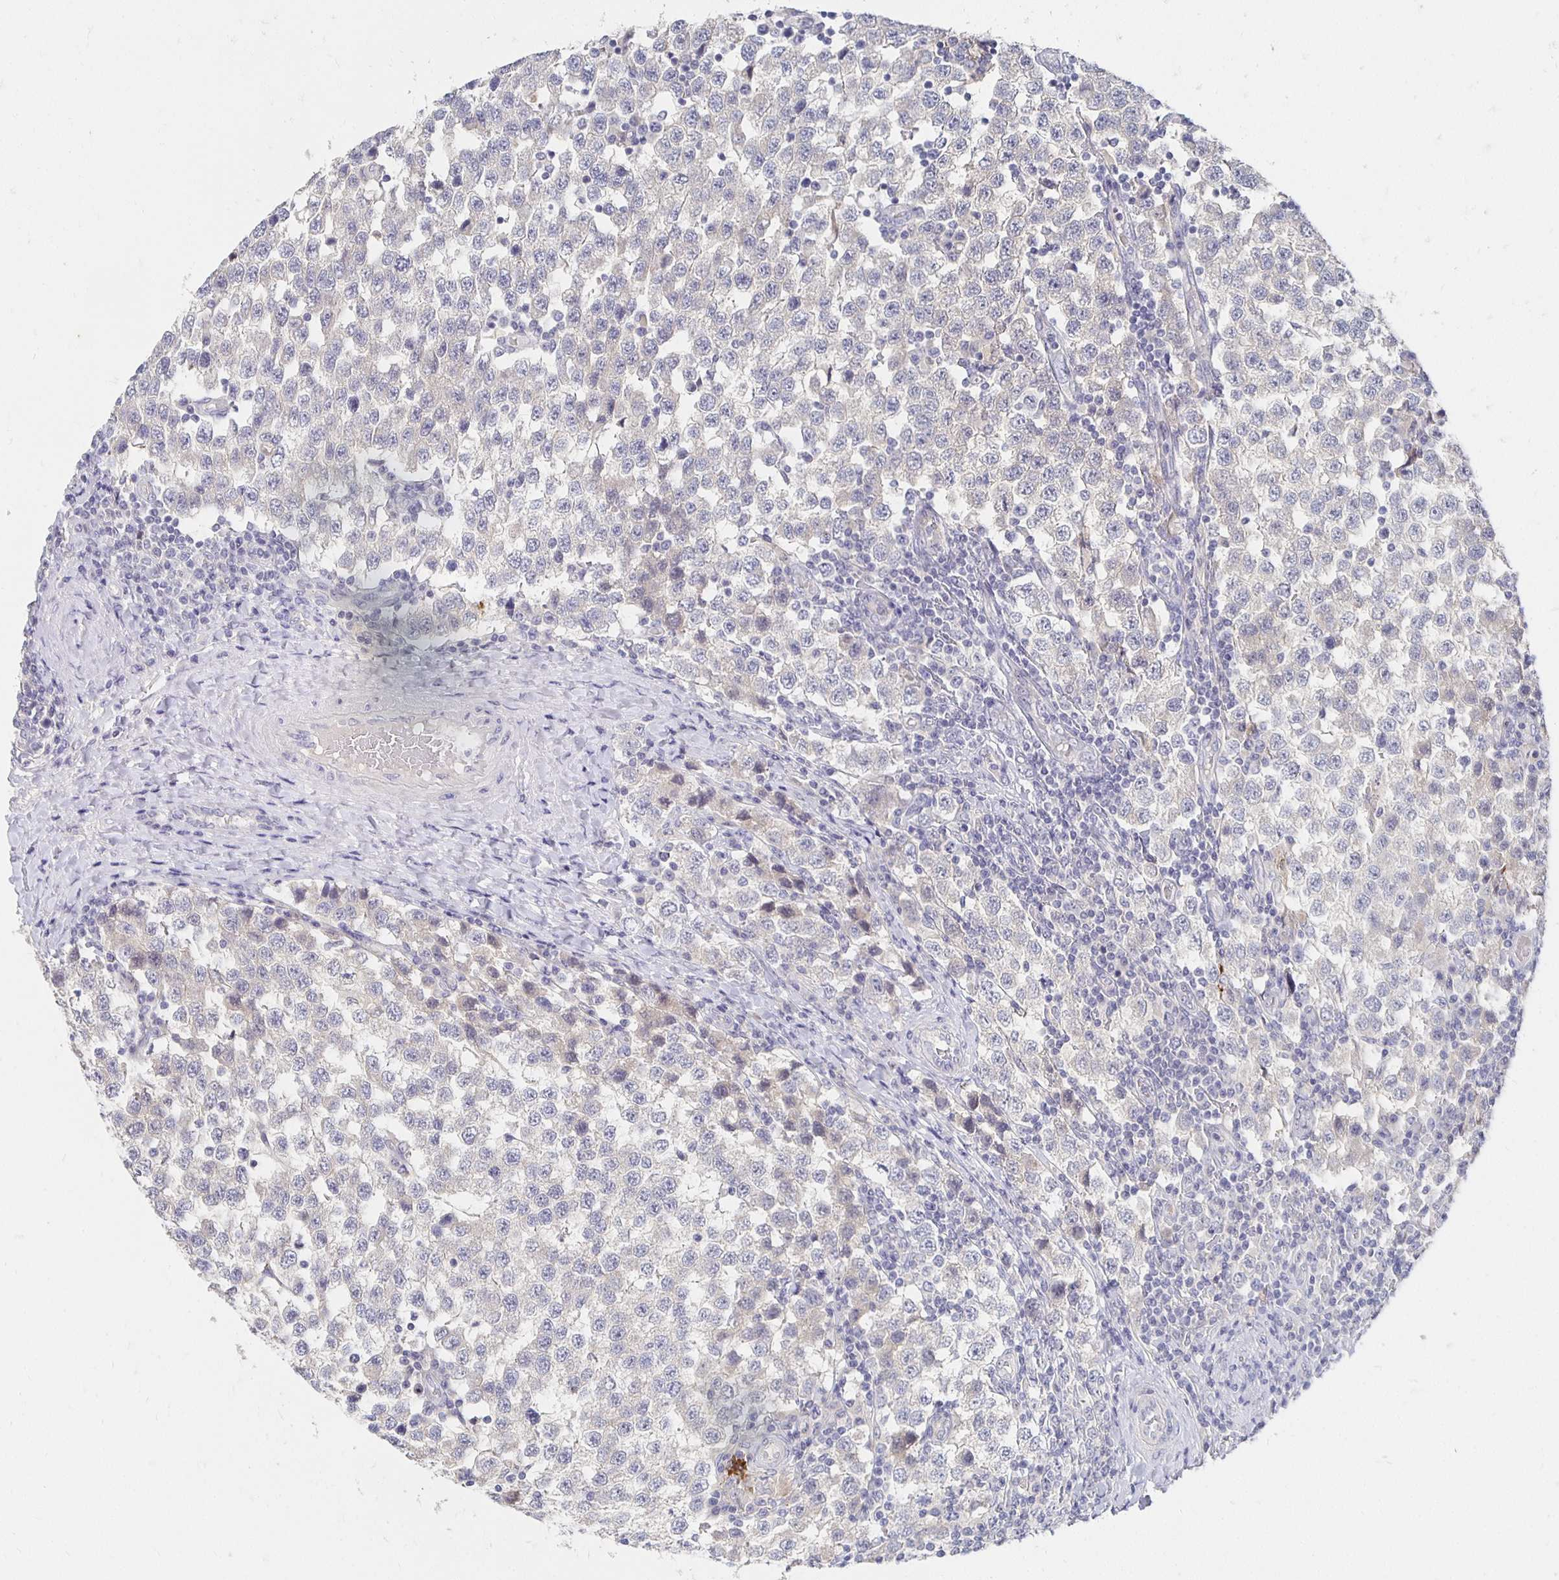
{"staining": {"intensity": "negative", "quantity": "none", "location": "none"}, "tissue": "testis cancer", "cell_type": "Tumor cells", "image_type": "cancer", "snomed": [{"axis": "morphology", "description": "Seminoma, NOS"}, {"axis": "topography", "description": "Testis"}], "caption": "Protein analysis of testis seminoma demonstrates no significant positivity in tumor cells.", "gene": "FKRP", "patient": {"sex": "male", "age": 34}}